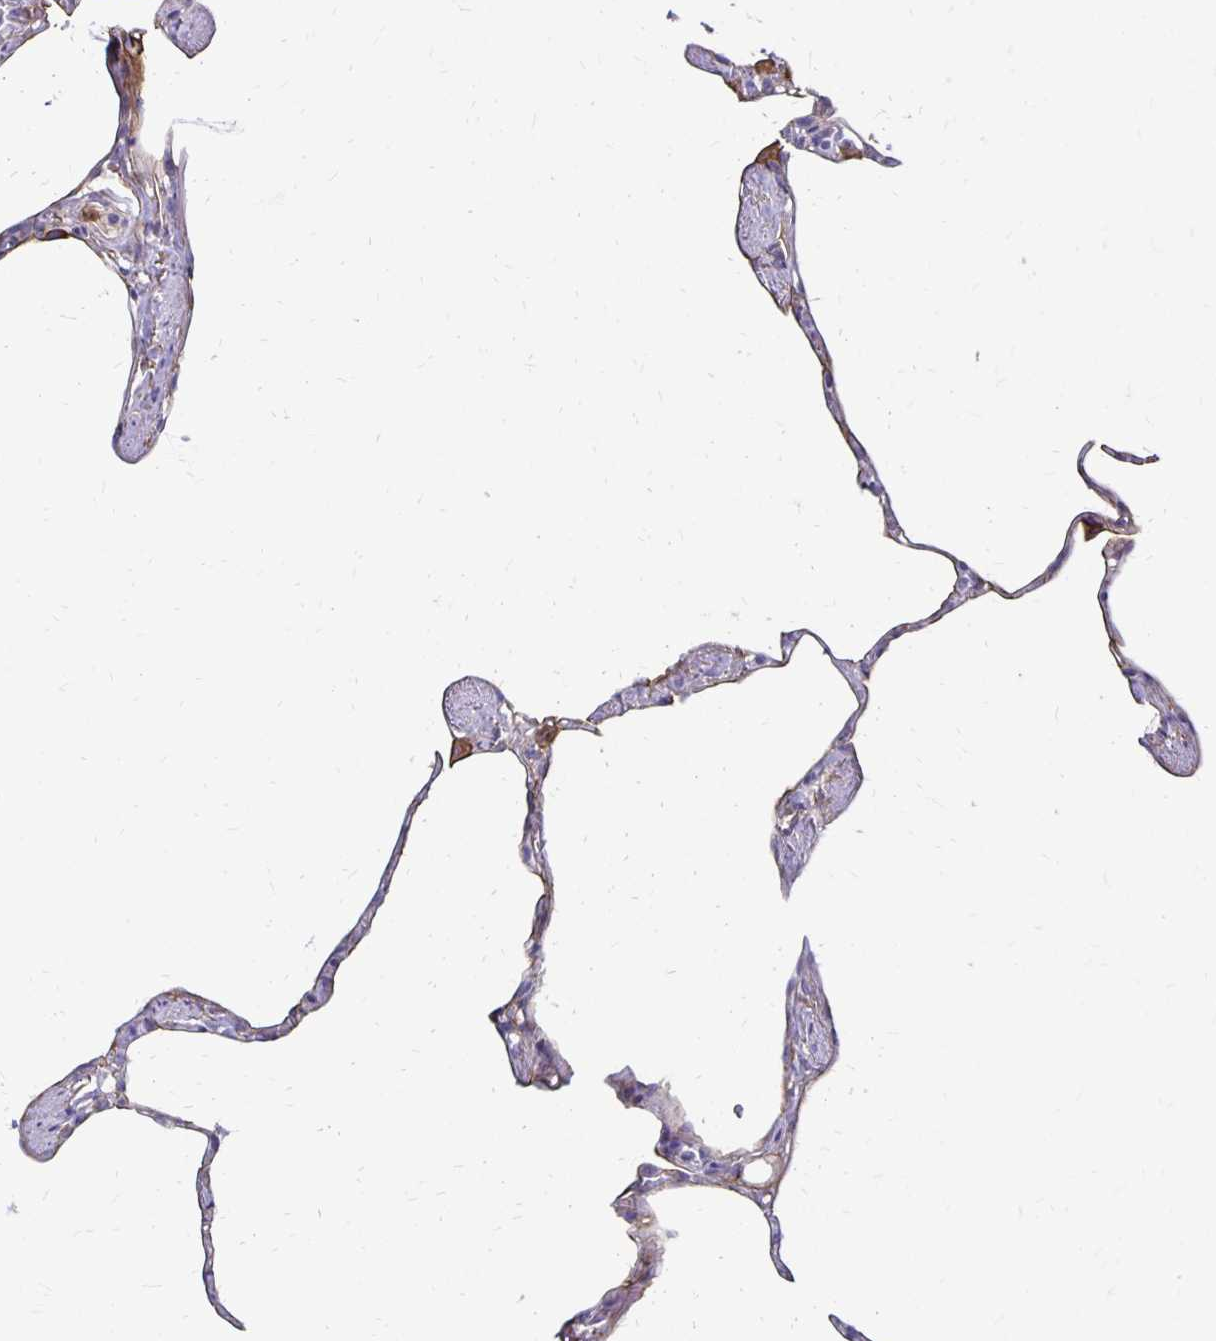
{"staining": {"intensity": "weak", "quantity": "<25%", "location": "cytoplasmic/membranous"}, "tissue": "lung", "cell_type": "Alveolar cells", "image_type": "normal", "snomed": [{"axis": "morphology", "description": "Normal tissue, NOS"}, {"axis": "topography", "description": "Lung"}], "caption": "IHC of normal lung demonstrates no staining in alveolar cells. The staining is performed using DAB brown chromogen with nuclei counter-stained in using hematoxylin.", "gene": "TNS3", "patient": {"sex": "male", "age": 65}}